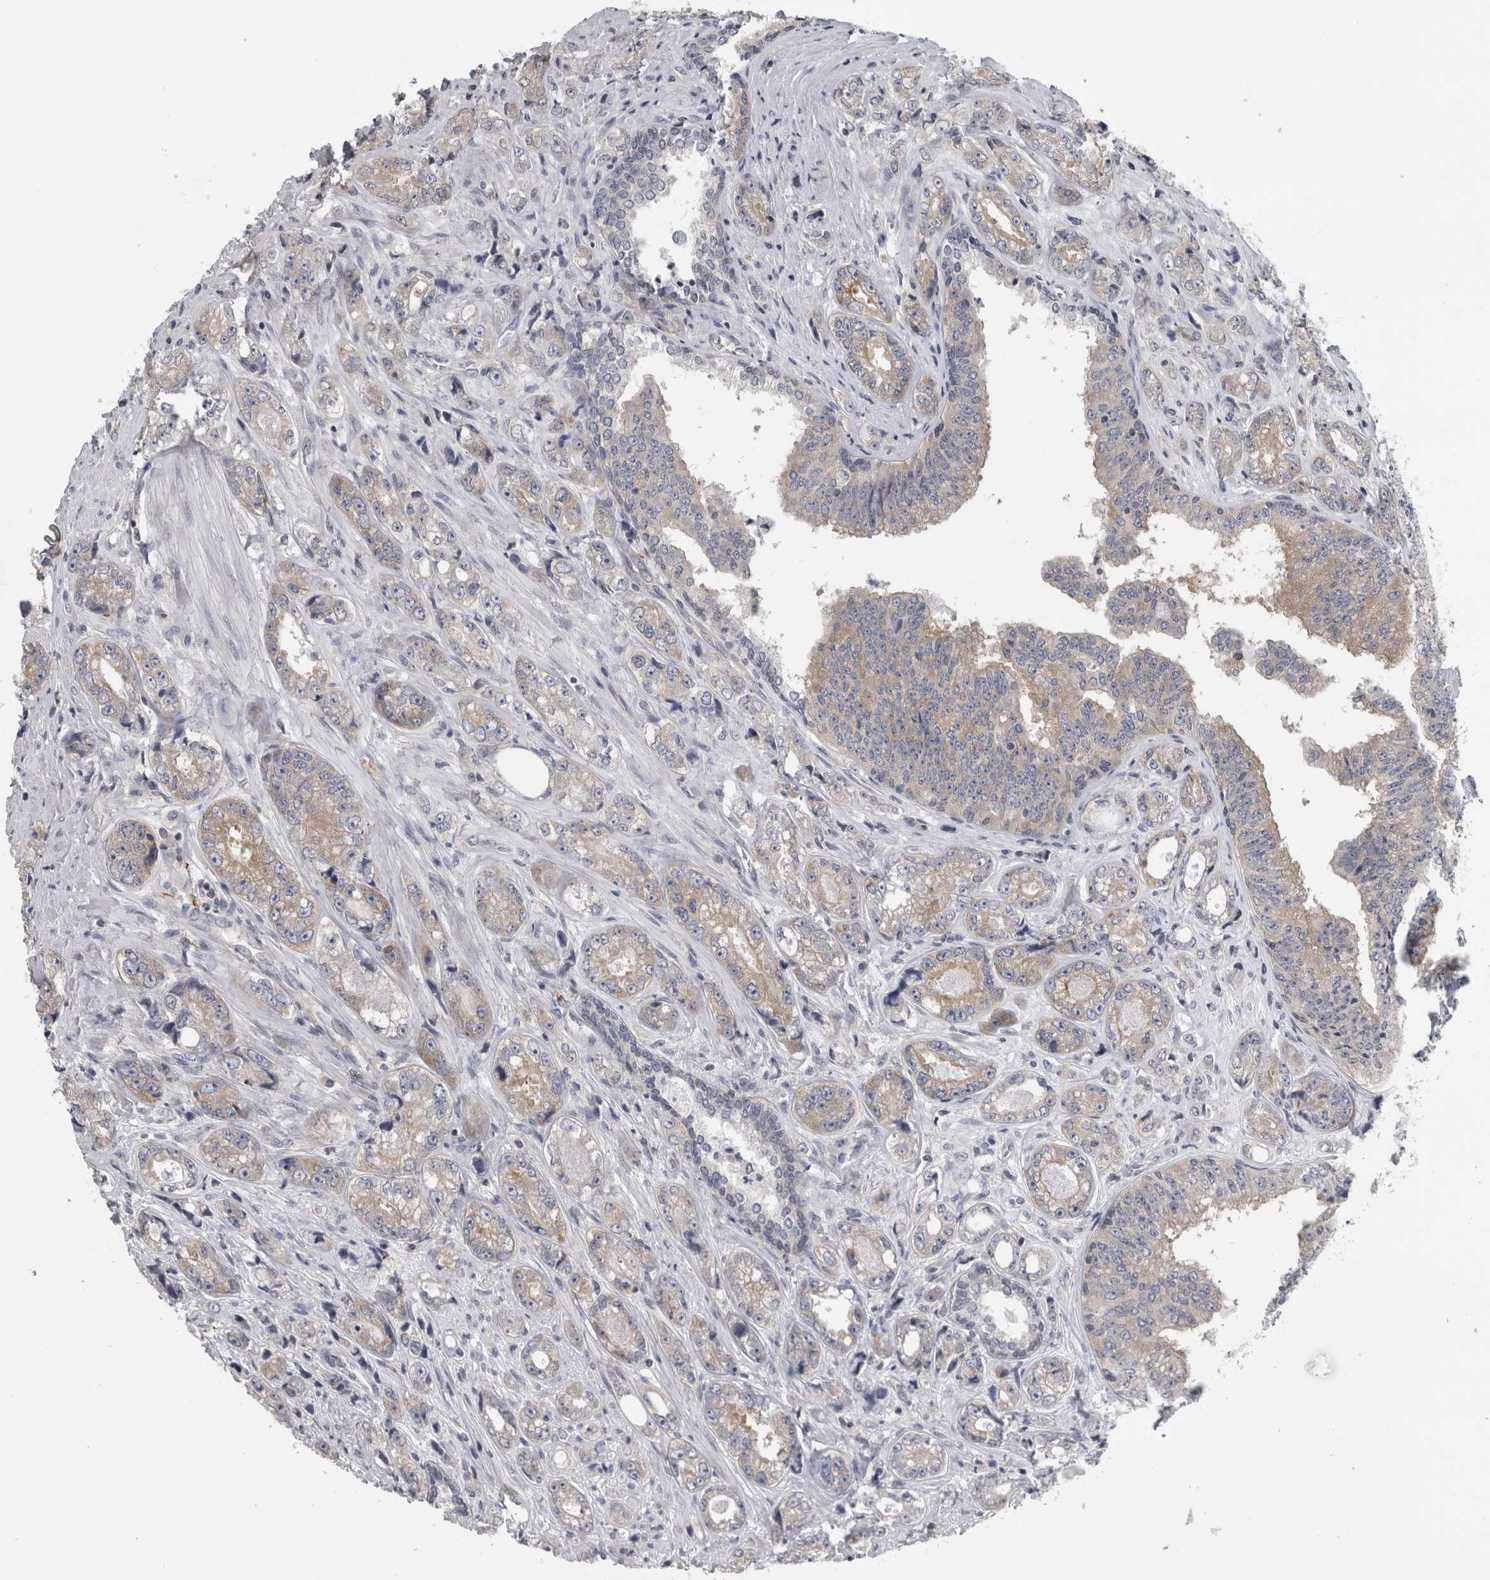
{"staining": {"intensity": "moderate", "quantity": "25%-75%", "location": "cytoplasmic/membranous"}, "tissue": "prostate cancer", "cell_type": "Tumor cells", "image_type": "cancer", "snomed": [{"axis": "morphology", "description": "Adenocarcinoma, High grade"}, {"axis": "topography", "description": "Prostate"}], "caption": "Immunohistochemical staining of human prostate cancer (adenocarcinoma (high-grade)) displays medium levels of moderate cytoplasmic/membranous protein expression in approximately 25%-75% of tumor cells.", "gene": "PRRC2C", "patient": {"sex": "male", "age": 61}}